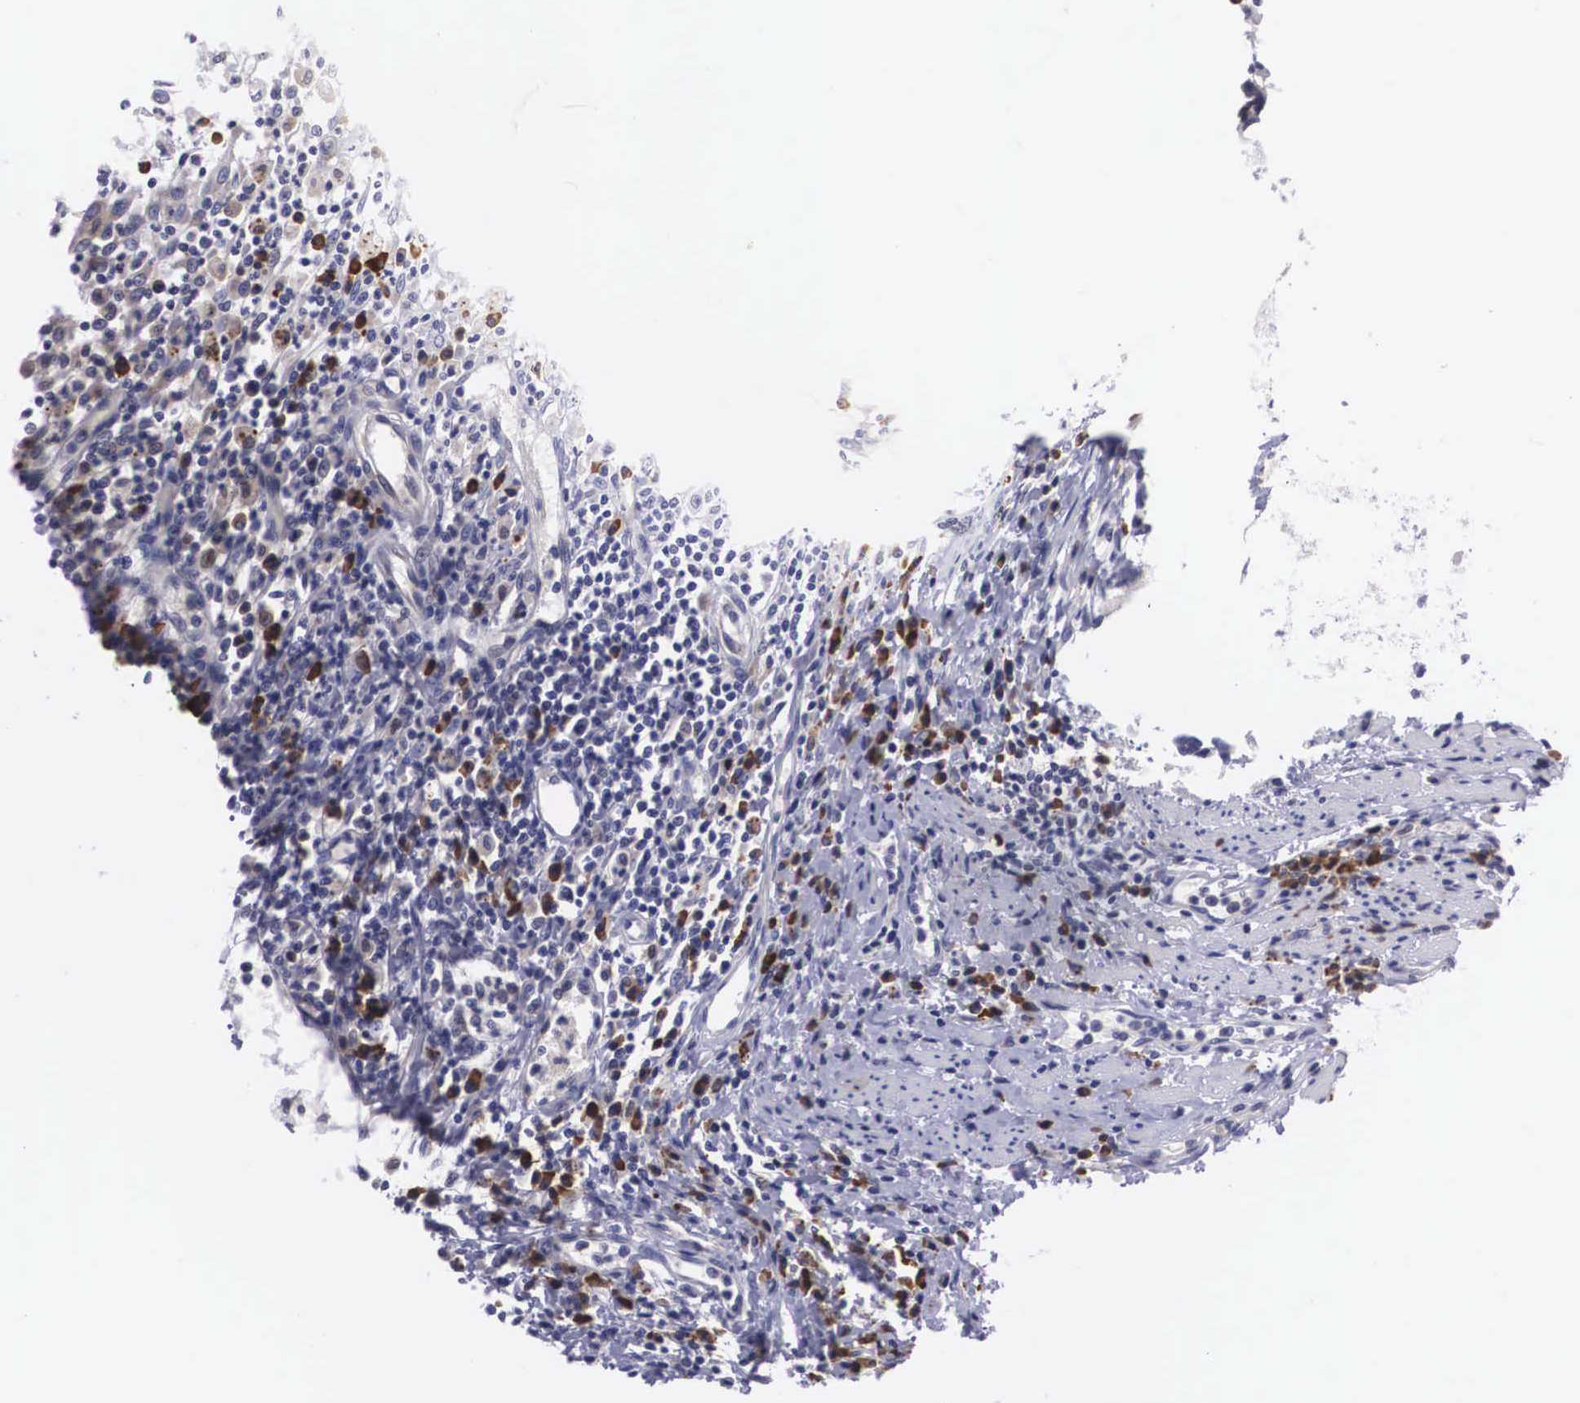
{"staining": {"intensity": "negative", "quantity": "none", "location": "none"}, "tissue": "colorectal cancer", "cell_type": "Tumor cells", "image_type": "cancer", "snomed": [{"axis": "morphology", "description": "Adenocarcinoma, NOS"}, {"axis": "topography", "description": "Rectum"}], "caption": "A micrograph of human adenocarcinoma (colorectal) is negative for staining in tumor cells.", "gene": "CRELD2", "patient": {"sex": "female", "age": 81}}